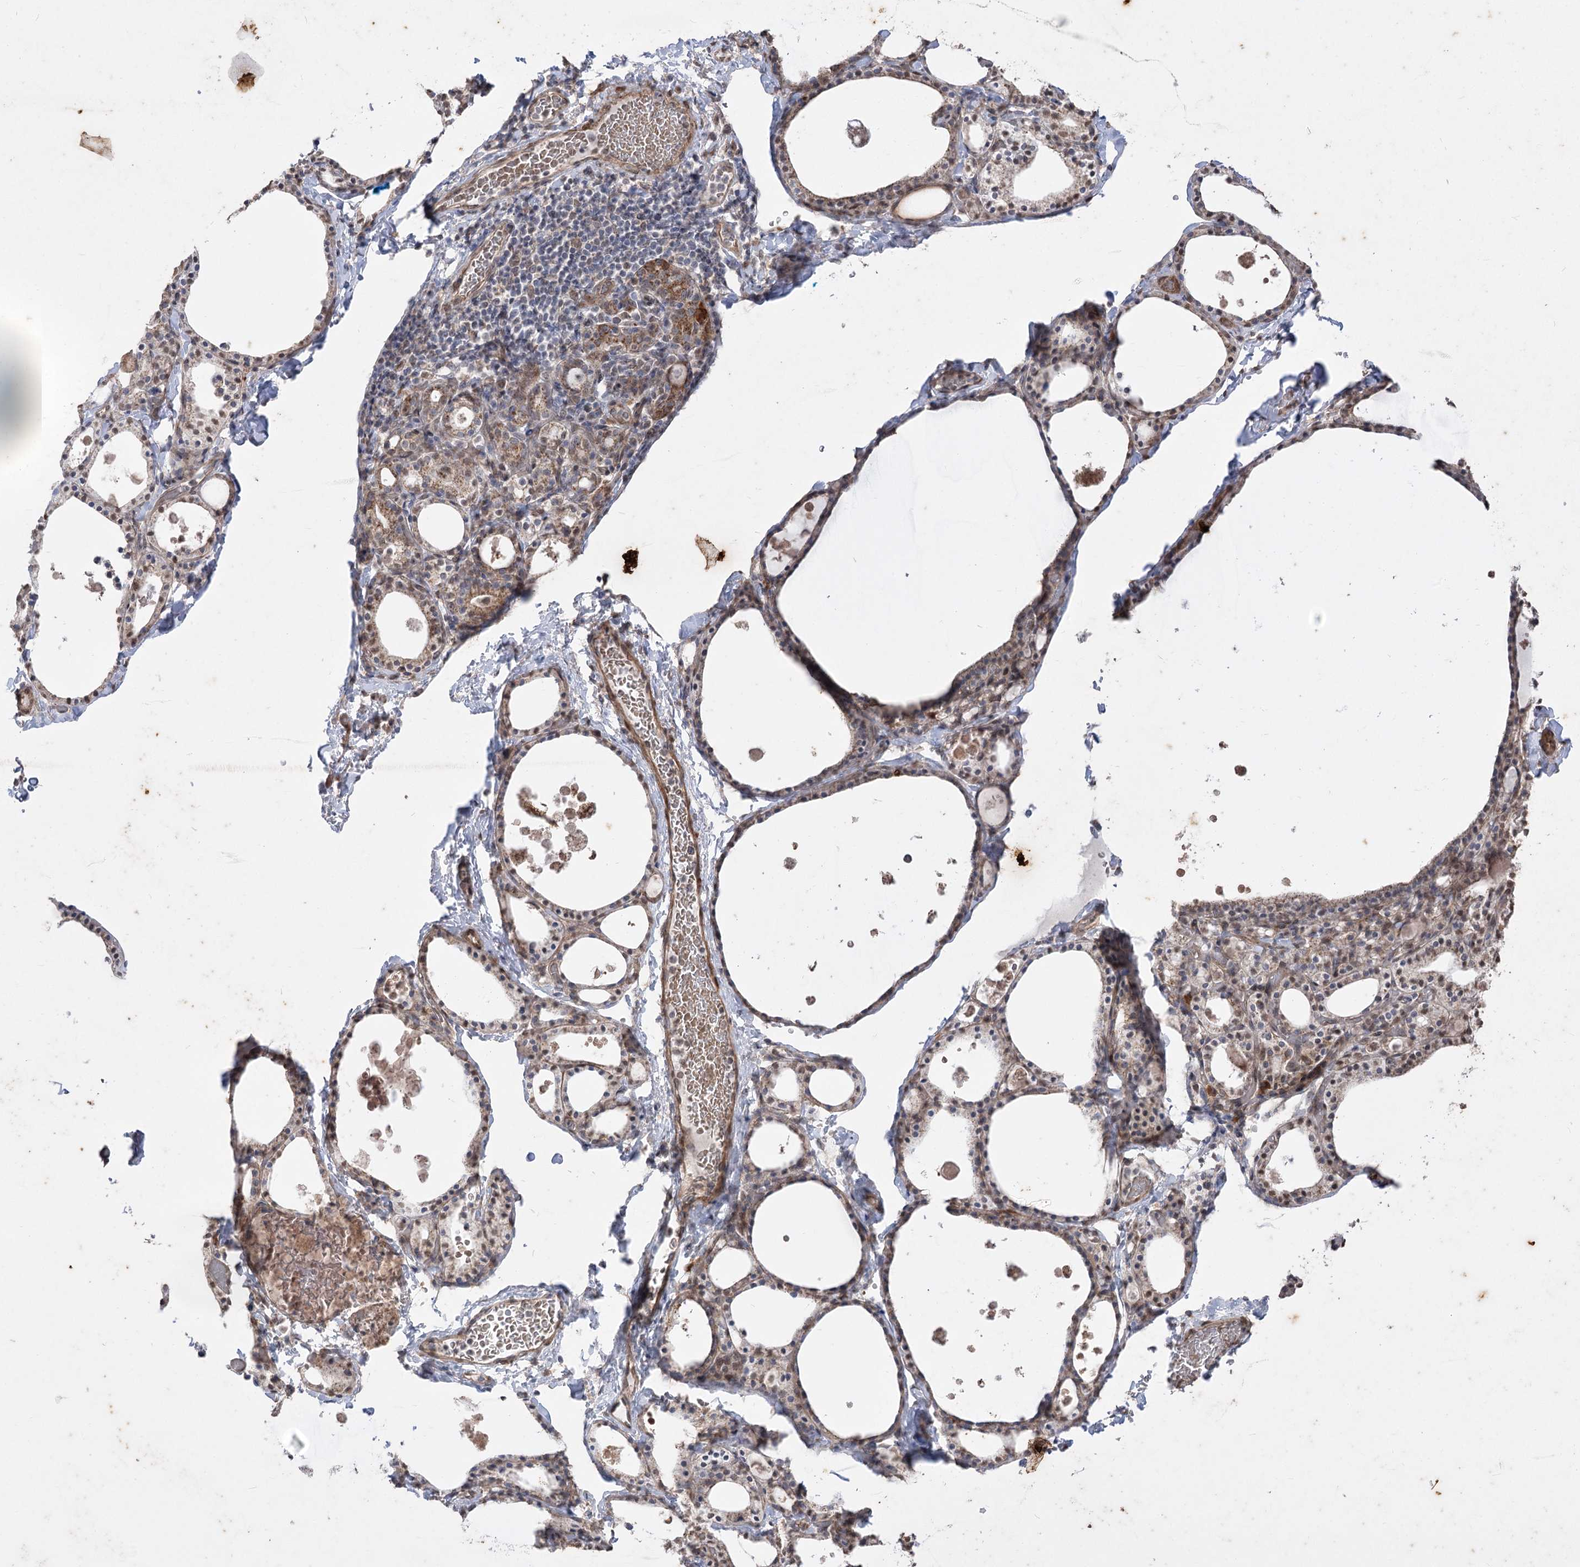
{"staining": {"intensity": "moderate", "quantity": "25%-75%", "location": "cytoplasmic/membranous,nuclear"}, "tissue": "thyroid gland", "cell_type": "Glandular cells", "image_type": "normal", "snomed": [{"axis": "morphology", "description": "Normal tissue, NOS"}, {"axis": "topography", "description": "Thyroid gland"}], "caption": "IHC image of benign thyroid gland: human thyroid gland stained using IHC reveals medium levels of moderate protein expression localized specifically in the cytoplasmic/membranous,nuclear of glandular cells, appearing as a cytoplasmic/membranous,nuclear brown color.", "gene": "ZSCAN23", "patient": {"sex": "male", "age": 56}}